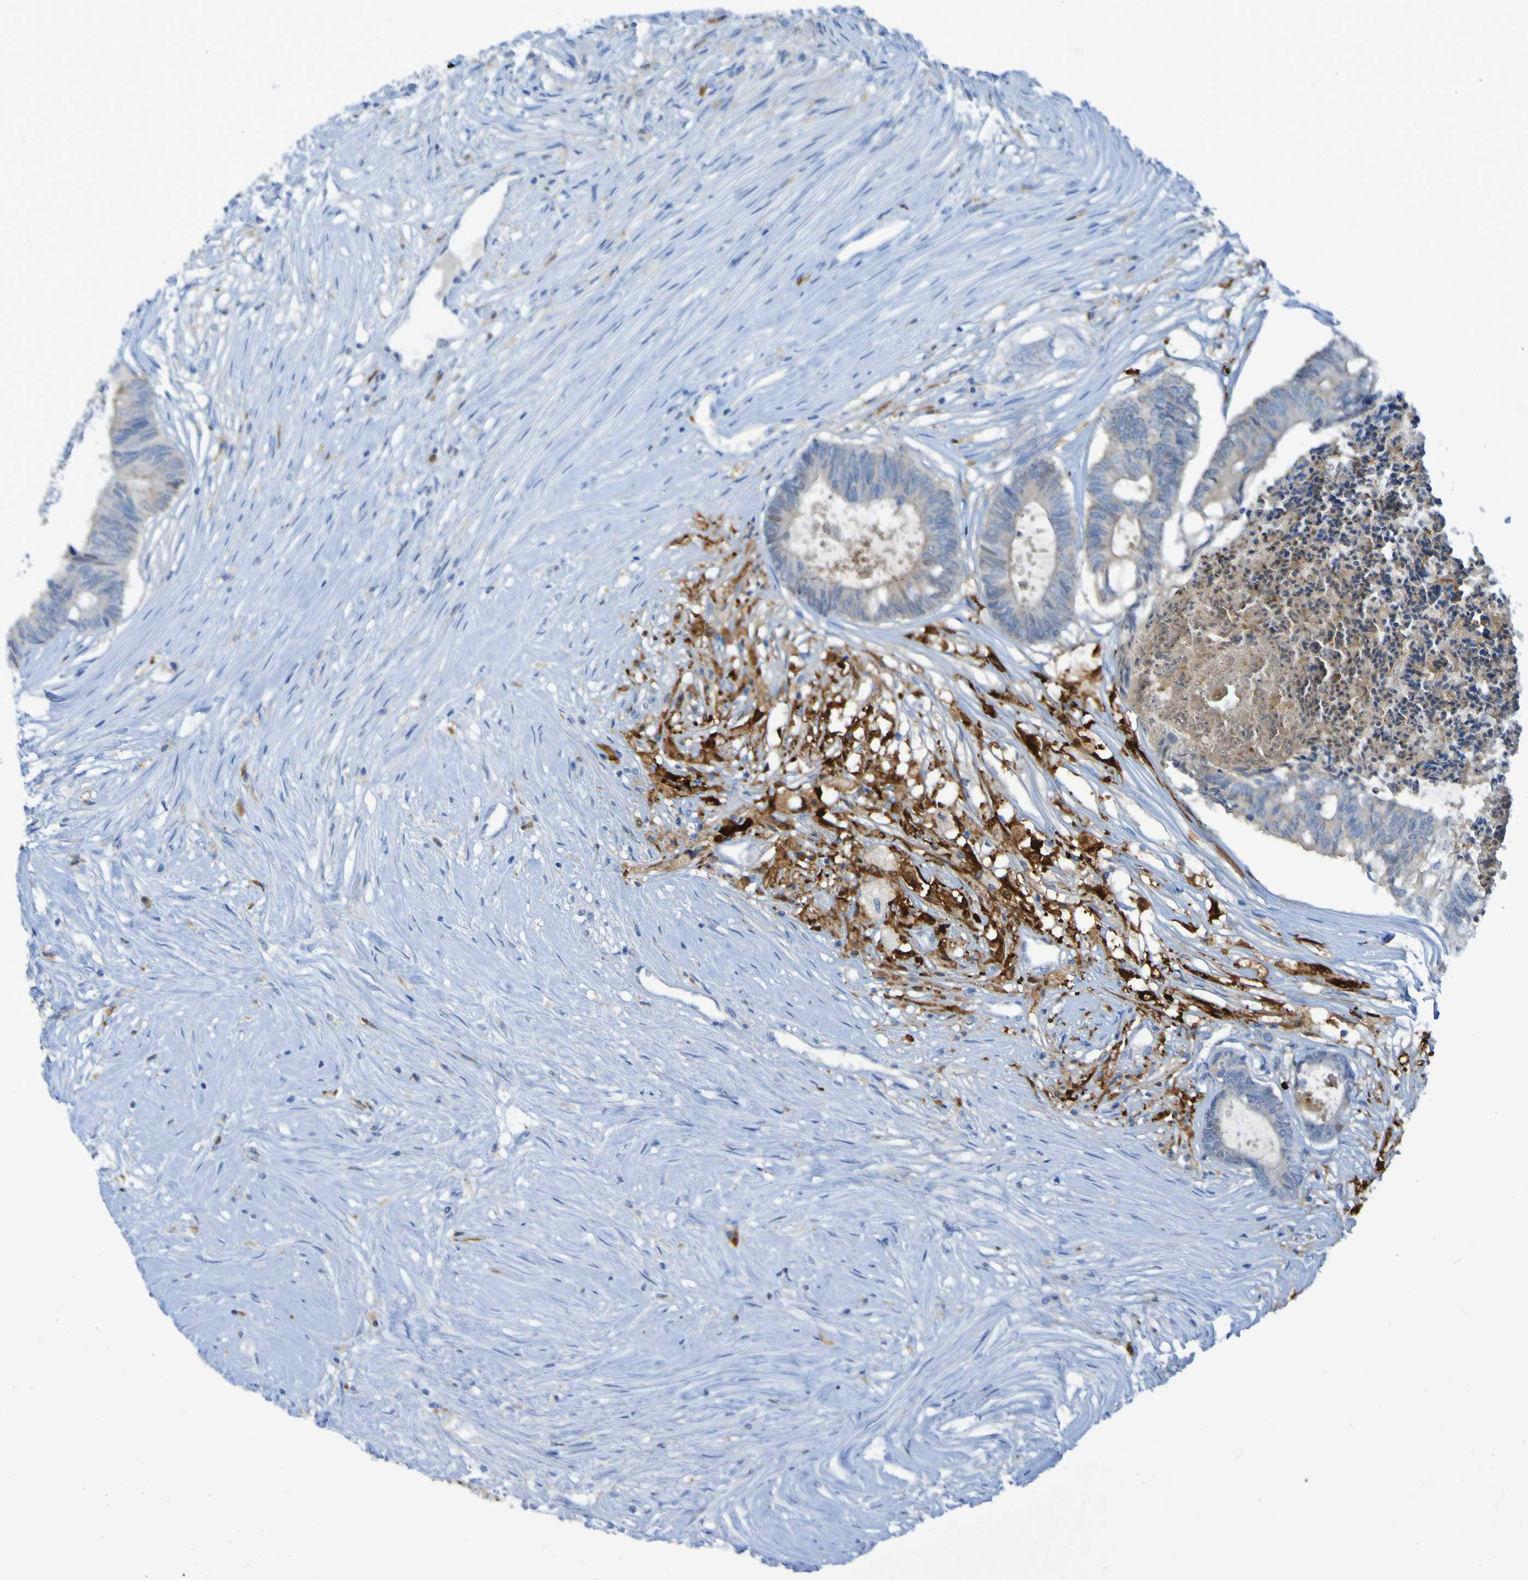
{"staining": {"intensity": "weak", "quantity": "25%-75%", "location": "cytoplasmic/membranous"}, "tissue": "colorectal cancer", "cell_type": "Tumor cells", "image_type": "cancer", "snomed": [{"axis": "morphology", "description": "Adenocarcinoma, NOS"}, {"axis": "topography", "description": "Rectum"}], "caption": "About 25%-75% of tumor cells in human colorectal adenocarcinoma demonstrate weak cytoplasmic/membranous protein positivity as visualized by brown immunohistochemical staining.", "gene": "MPPE1", "patient": {"sex": "male", "age": 63}}